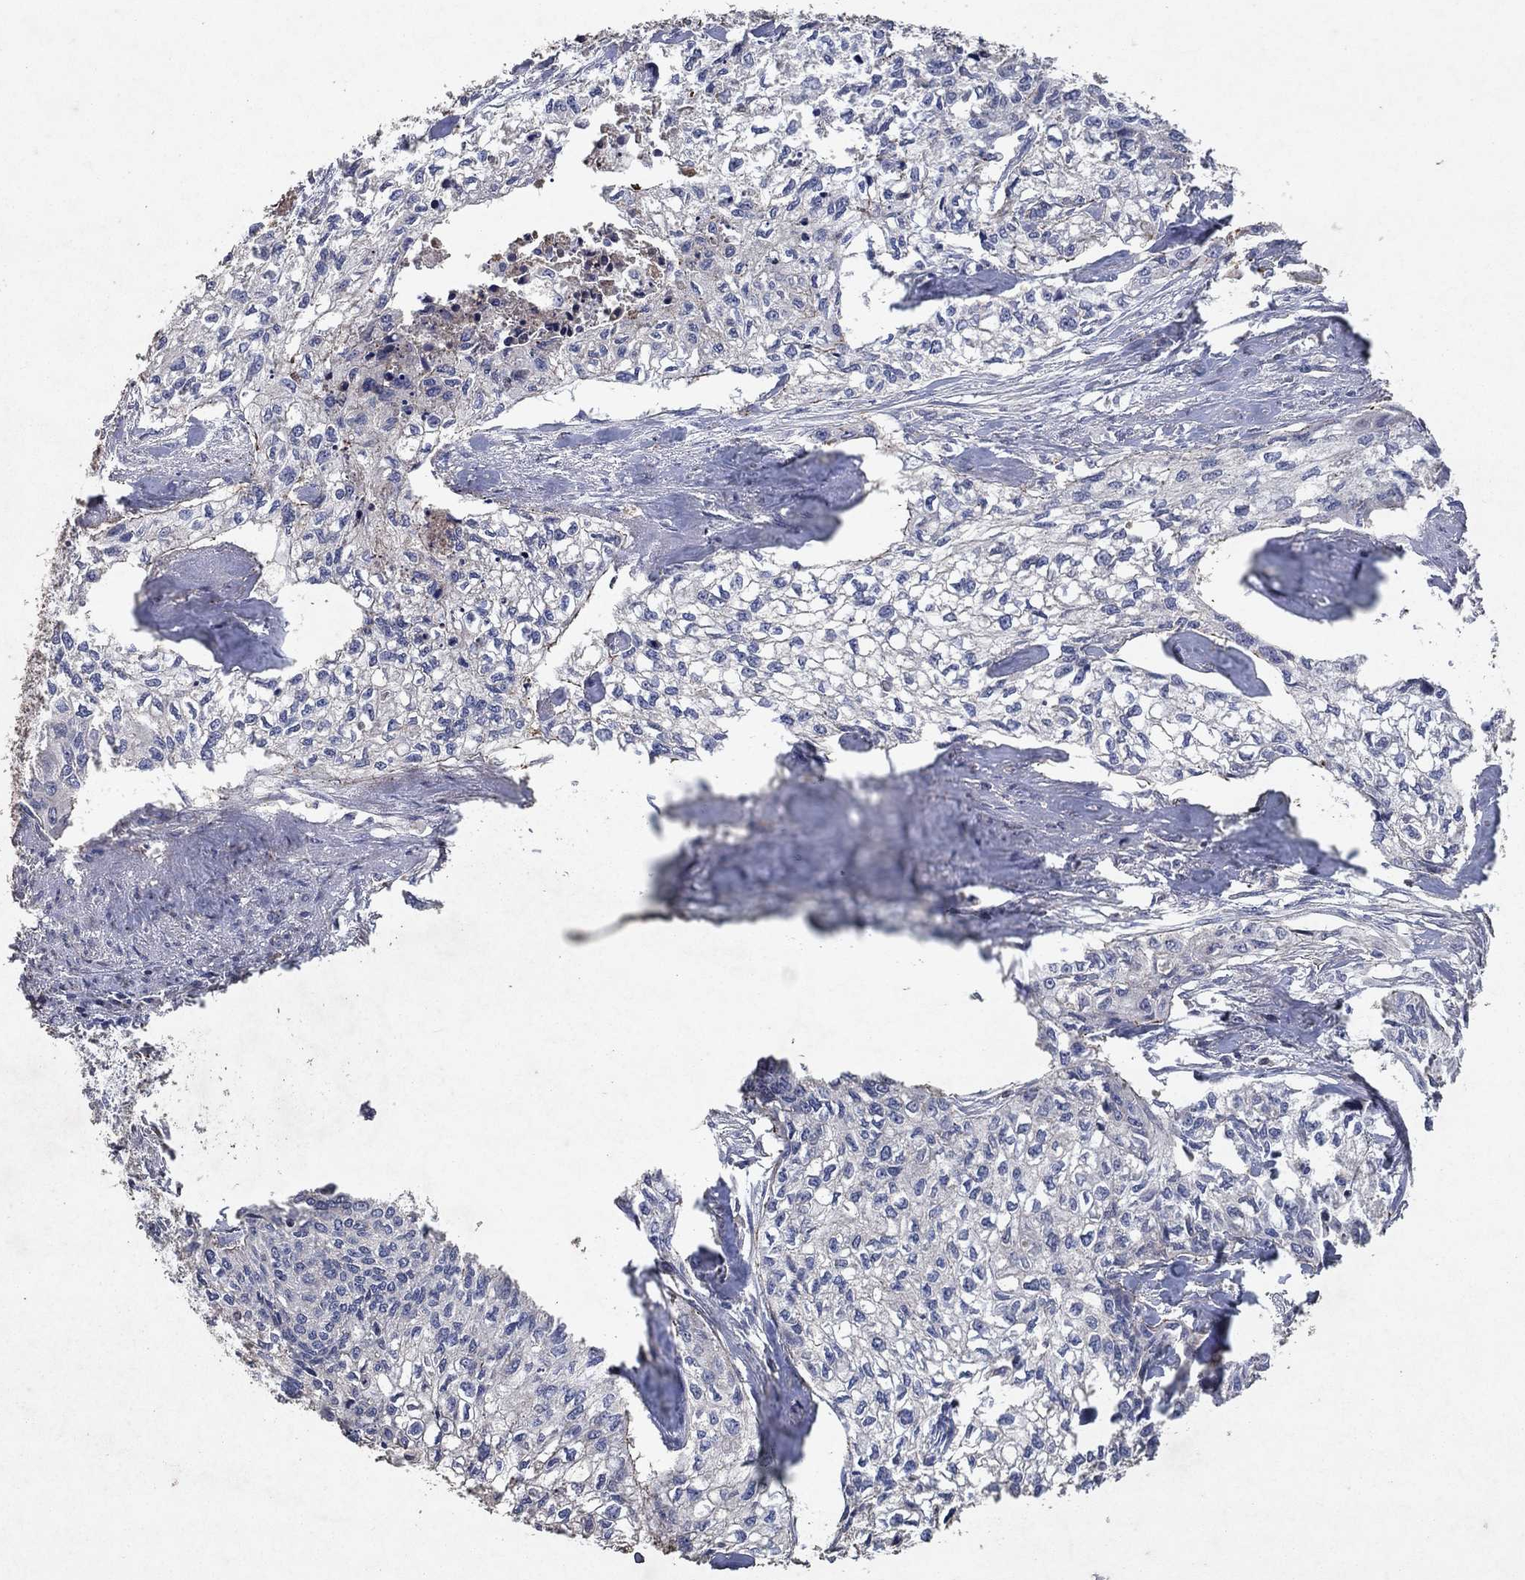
{"staining": {"intensity": "negative", "quantity": "none", "location": "none"}, "tissue": "cervical cancer", "cell_type": "Tumor cells", "image_type": "cancer", "snomed": [{"axis": "morphology", "description": "Squamous cell carcinoma, NOS"}, {"axis": "topography", "description": "Cervix"}], "caption": "Cervical cancer was stained to show a protein in brown. There is no significant staining in tumor cells.", "gene": "FRG1", "patient": {"sex": "female", "age": 58}}